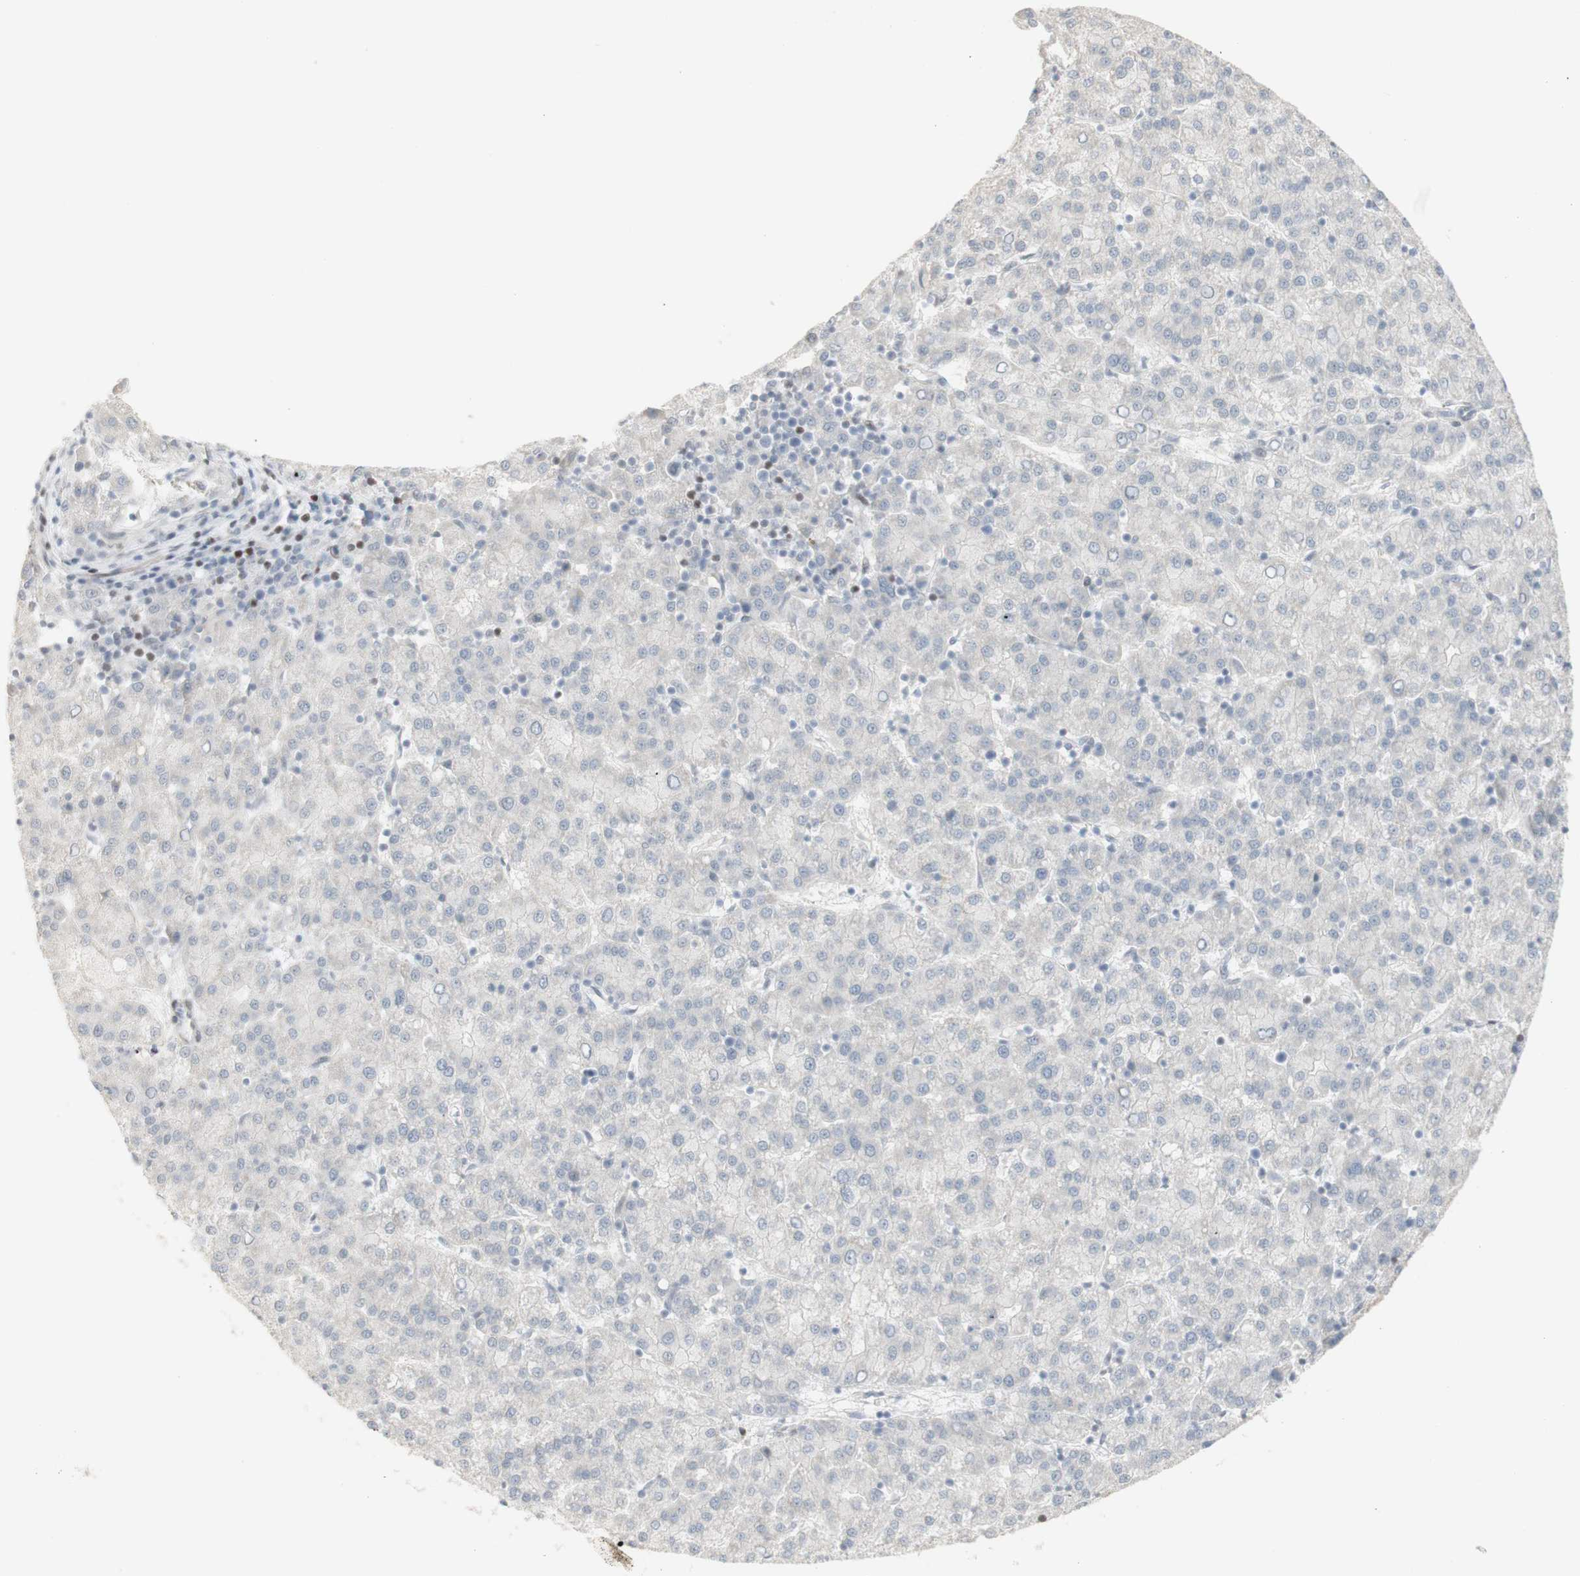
{"staining": {"intensity": "negative", "quantity": "none", "location": "none"}, "tissue": "liver cancer", "cell_type": "Tumor cells", "image_type": "cancer", "snomed": [{"axis": "morphology", "description": "Carcinoma, Hepatocellular, NOS"}, {"axis": "topography", "description": "Liver"}], "caption": "The IHC photomicrograph has no significant positivity in tumor cells of liver cancer tissue.", "gene": "C1orf116", "patient": {"sex": "female", "age": 58}}